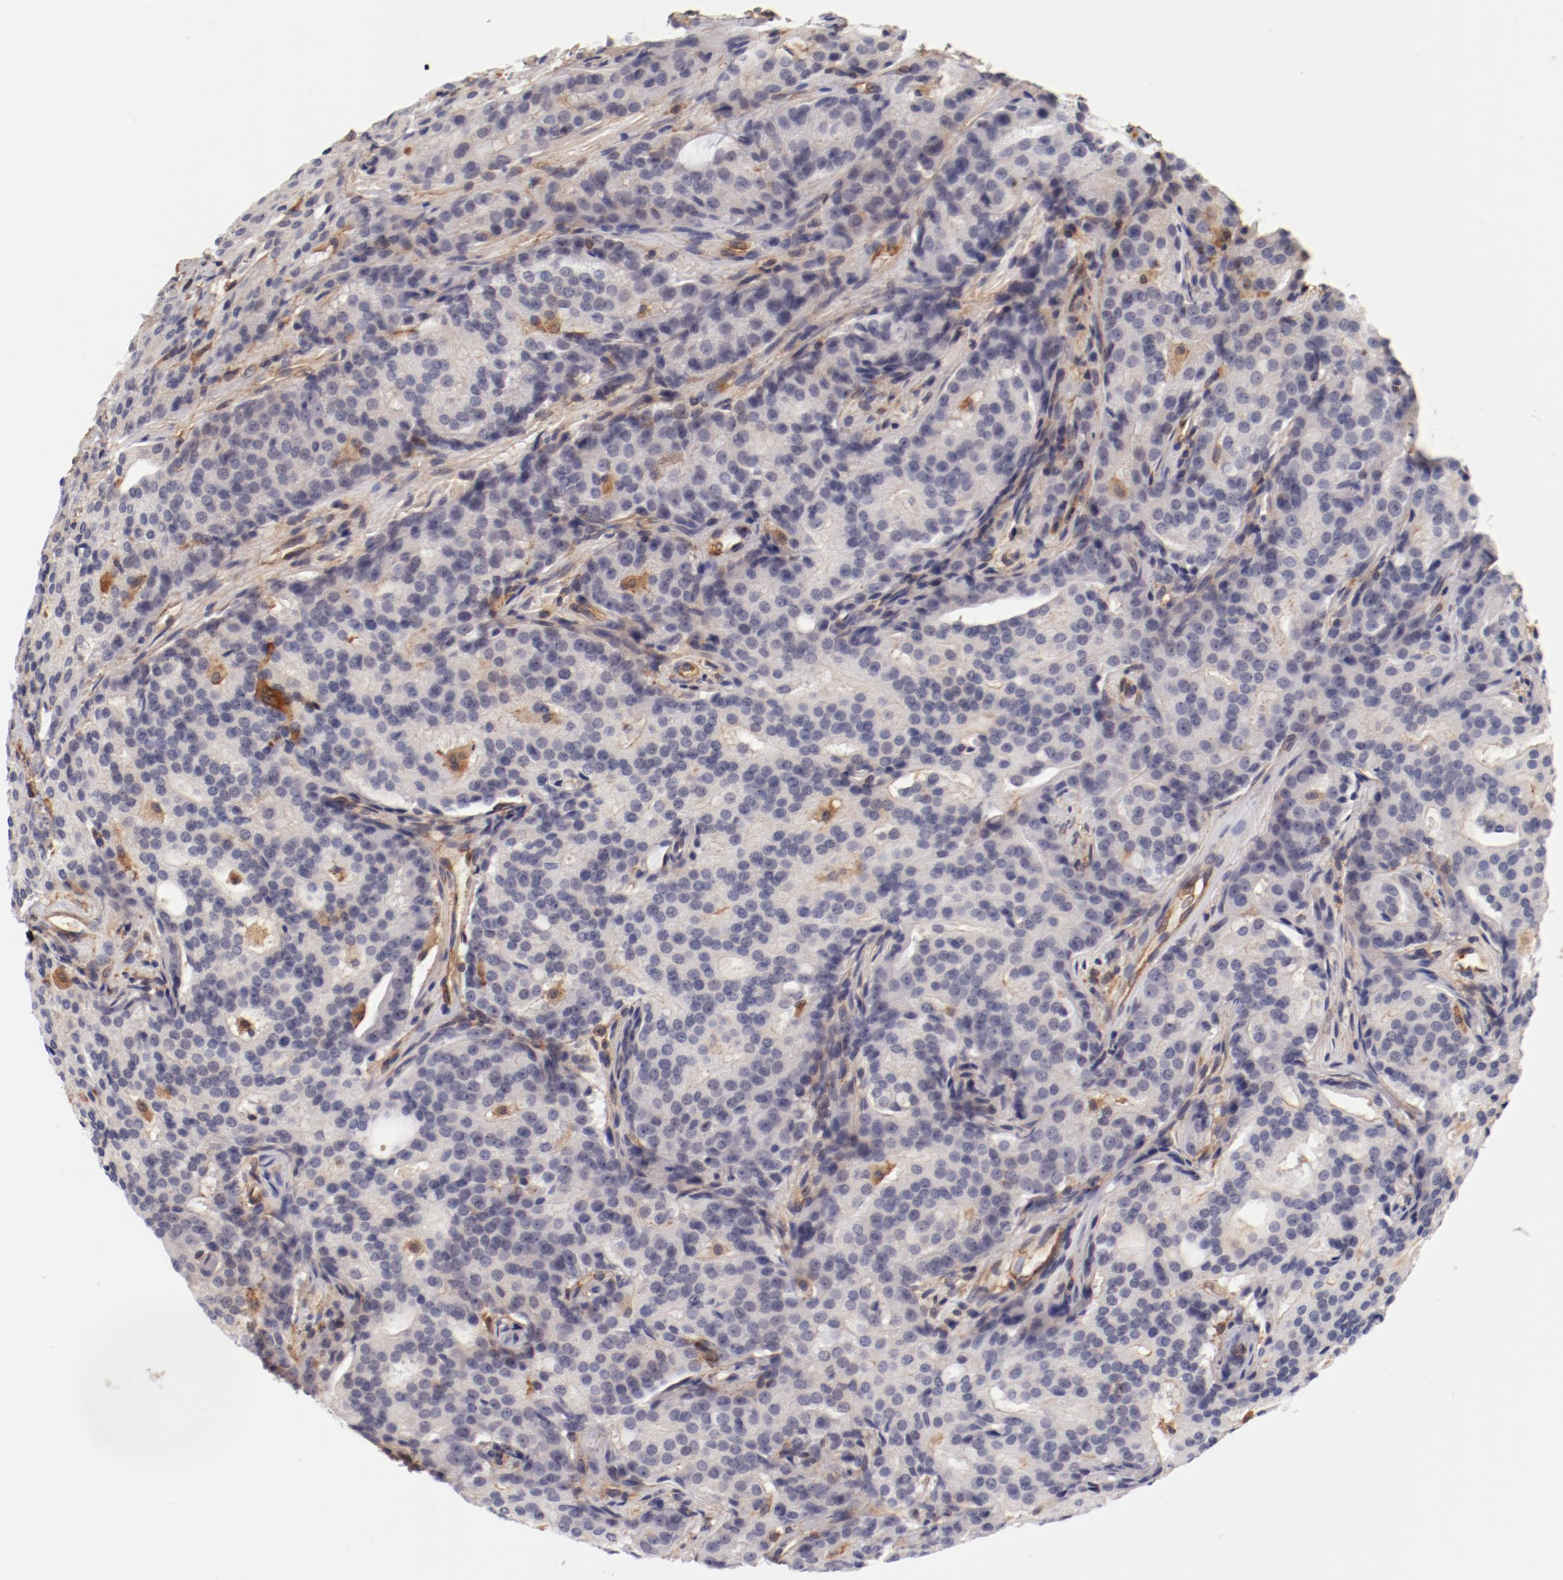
{"staining": {"intensity": "weak", "quantity": "<25%", "location": "cytoplasmic/membranous"}, "tissue": "prostate cancer", "cell_type": "Tumor cells", "image_type": "cancer", "snomed": [{"axis": "morphology", "description": "Adenocarcinoma, High grade"}, {"axis": "topography", "description": "Prostate"}], "caption": "Photomicrograph shows no significant protein positivity in tumor cells of adenocarcinoma (high-grade) (prostate). (Brightfield microscopy of DAB (3,3'-diaminobenzidine) immunohistochemistry (IHC) at high magnification).", "gene": "FCMR", "patient": {"sex": "male", "age": 72}}